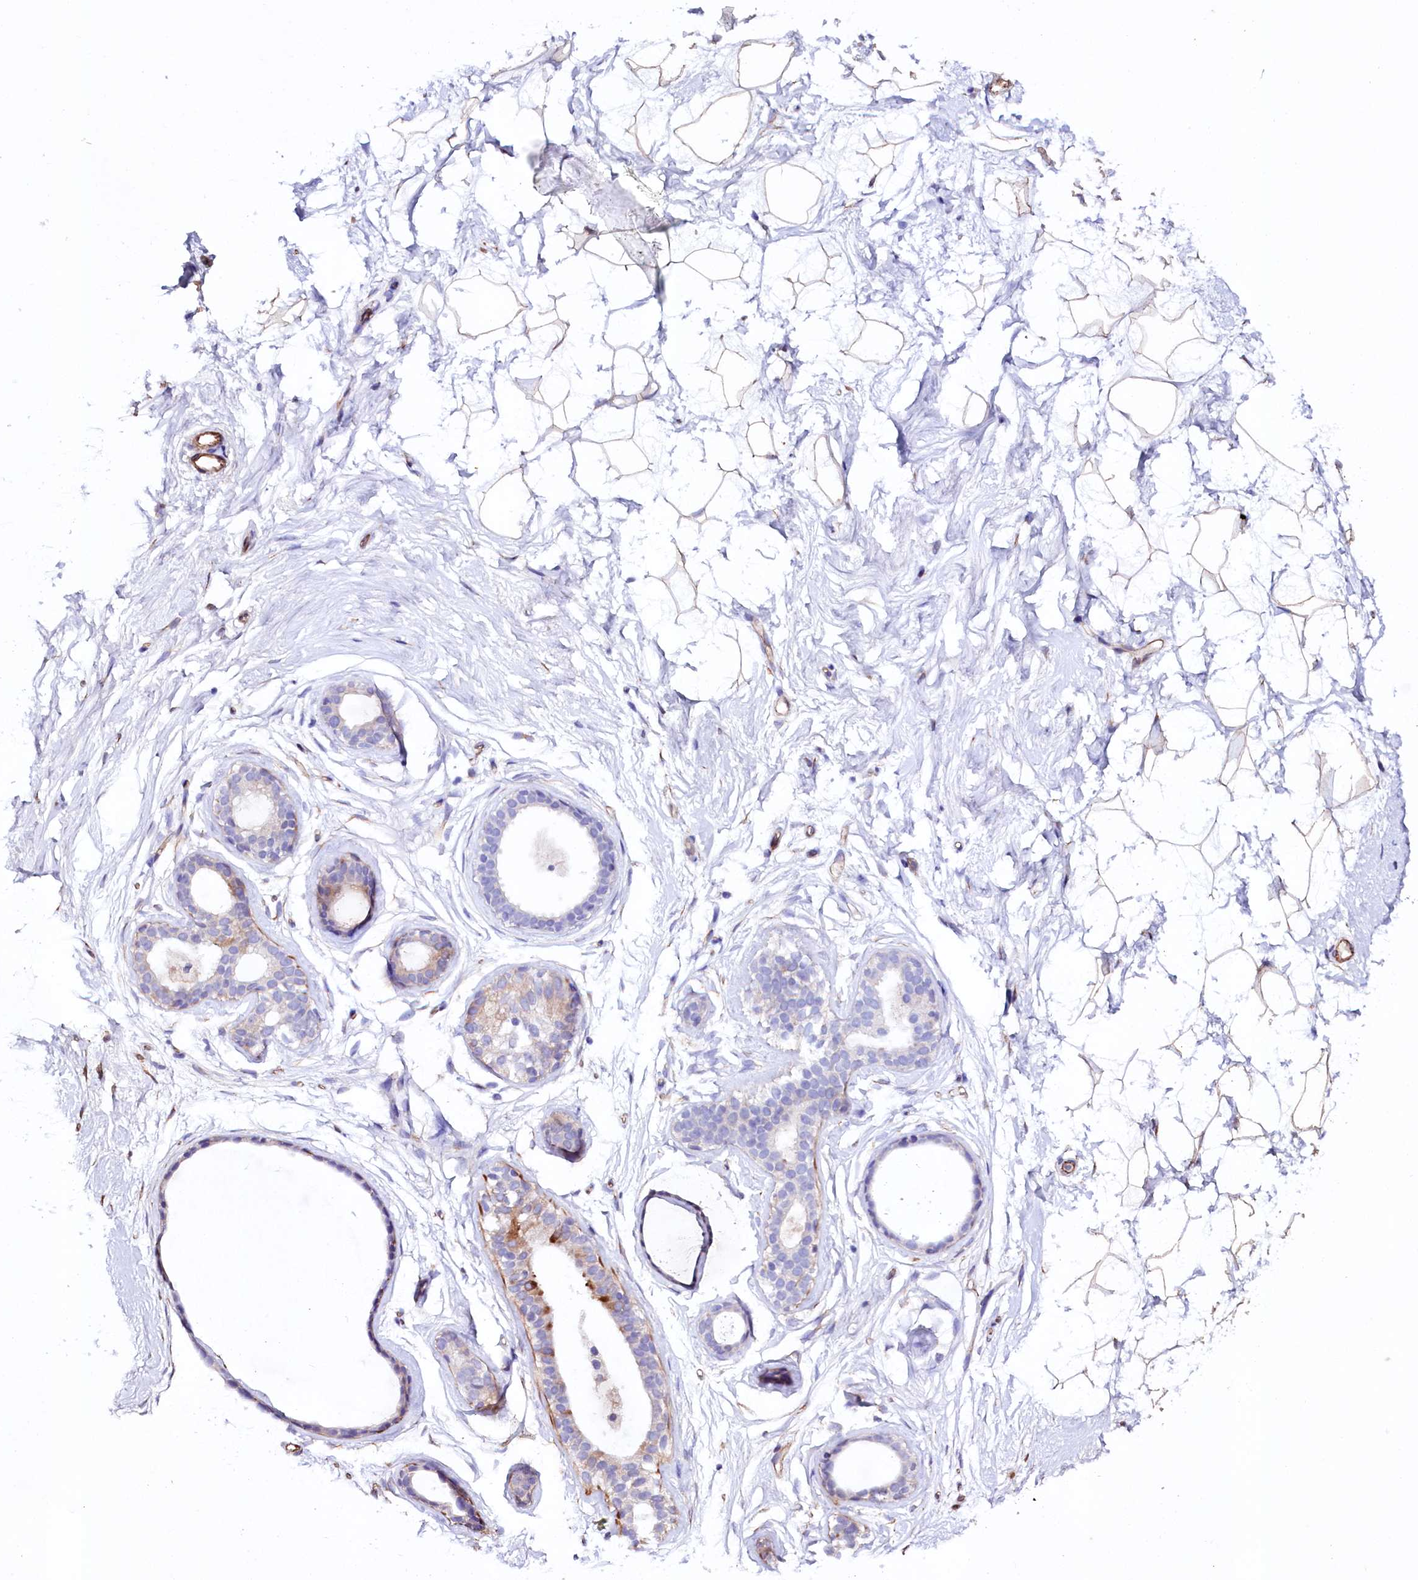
{"staining": {"intensity": "moderate", "quantity": "25%-75%", "location": "cytoplasmic/membranous"}, "tissue": "breast", "cell_type": "Adipocytes", "image_type": "normal", "snomed": [{"axis": "morphology", "description": "Normal tissue, NOS"}, {"axis": "morphology", "description": "Adenoma, NOS"}, {"axis": "topography", "description": "Breast"}], "caption": "IHC of unremarkable human breast demonstrates medium levels of moderate cytoplasmic/membranous staining in approximately 25%-75% of adipocytes.", "gene": "SLC7A1", "patient": {"sex": "female", "age": 23}}